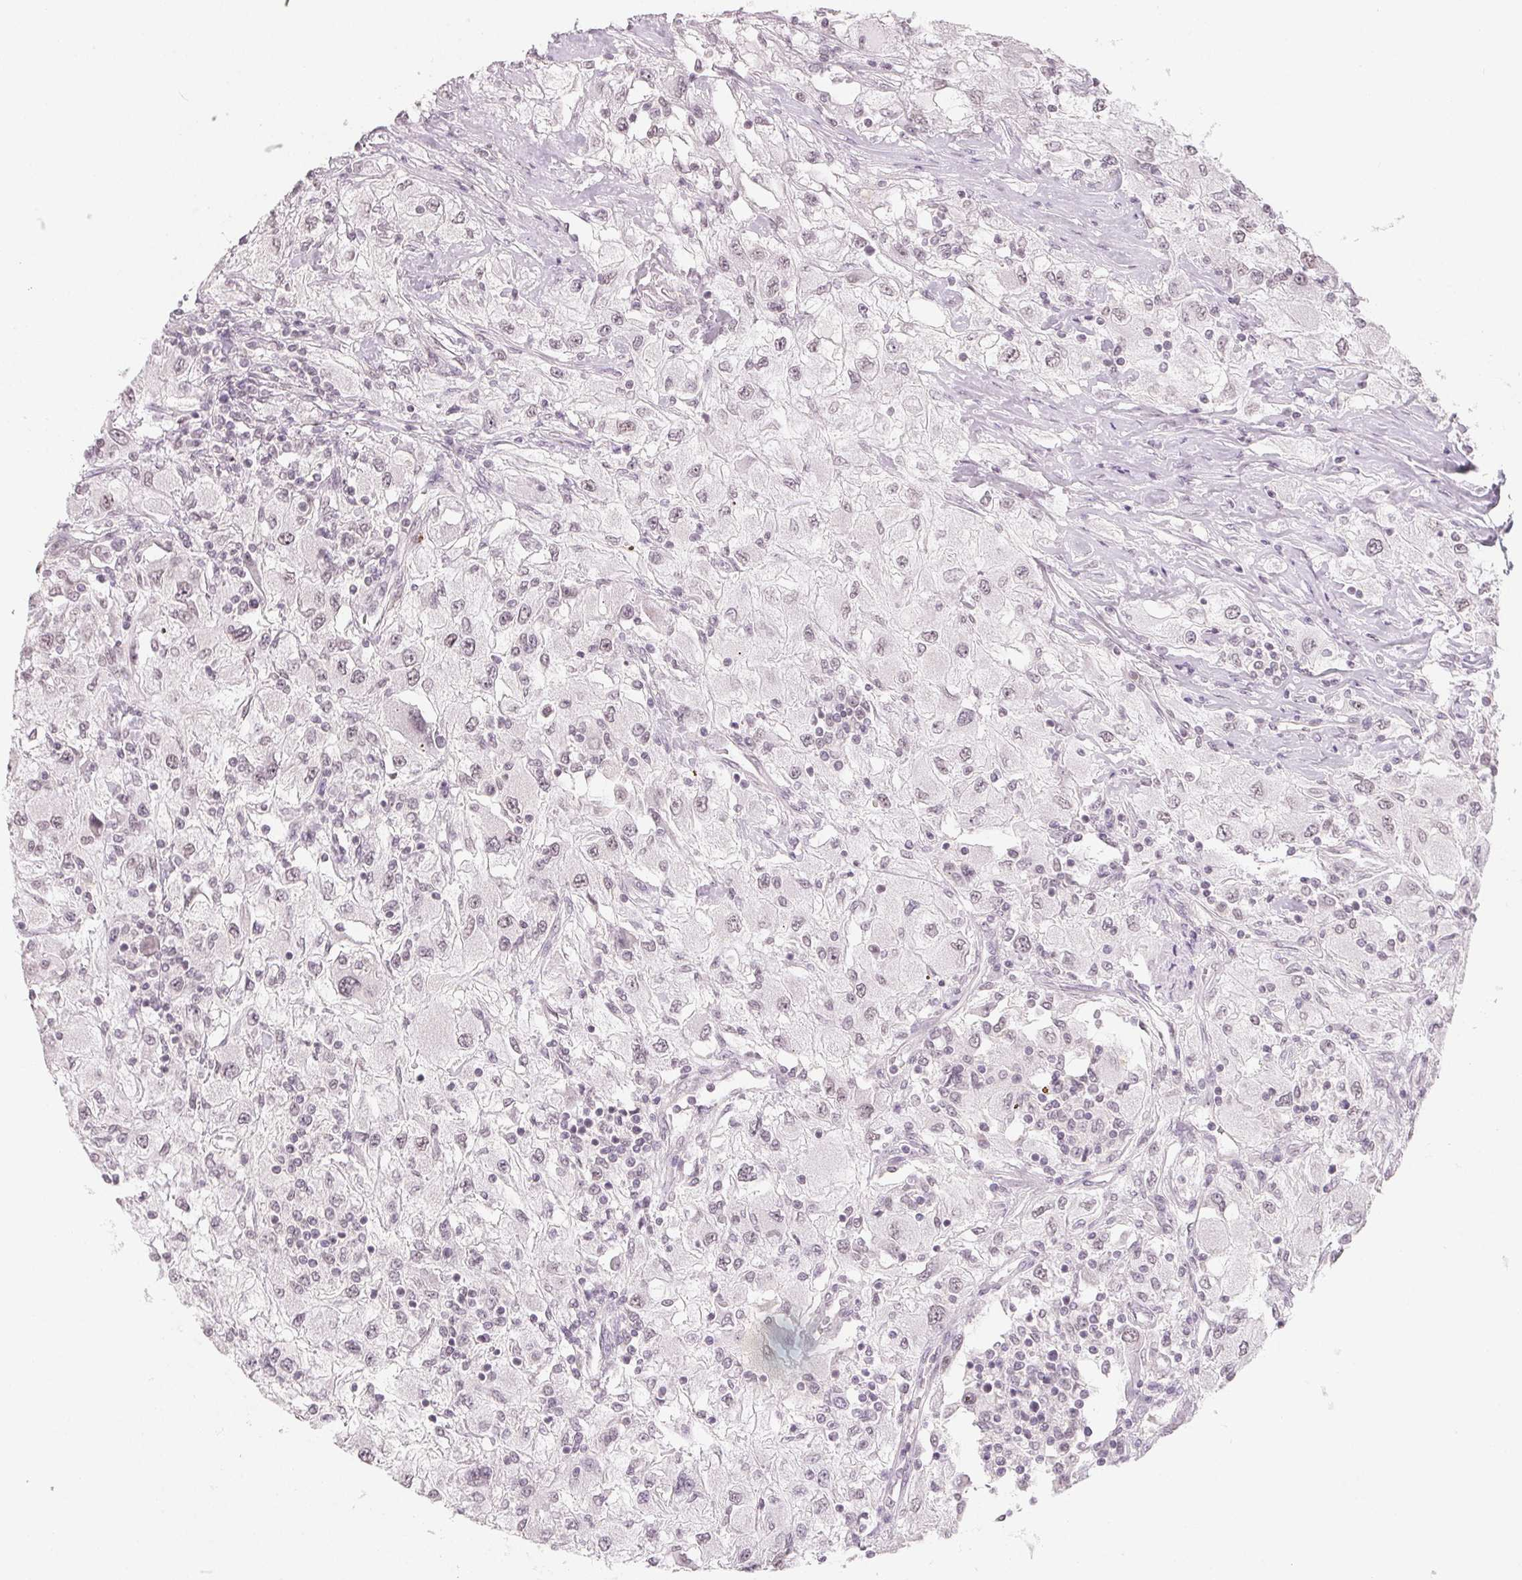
{"staining": {"intensity": "negative", "quantity": "none", "location": "none"}, "tissue": "renal cancer", "cell_type": "Tumor cells", "image_type": "cancer", "snomed": [{"axis": "morphology", "description": "Adenocarcinoma, NOS"}, {"axis": "topography", "description": "Kidney"}], "caption": "This micrograph is of renal cancer stained with immunohistochemistry to label a protein in brown with the nuclei are counter-stained blue. There is no expression in tumor cells.", "gene": "NXF3", "patient": {"sex": "female", "age": 67}}